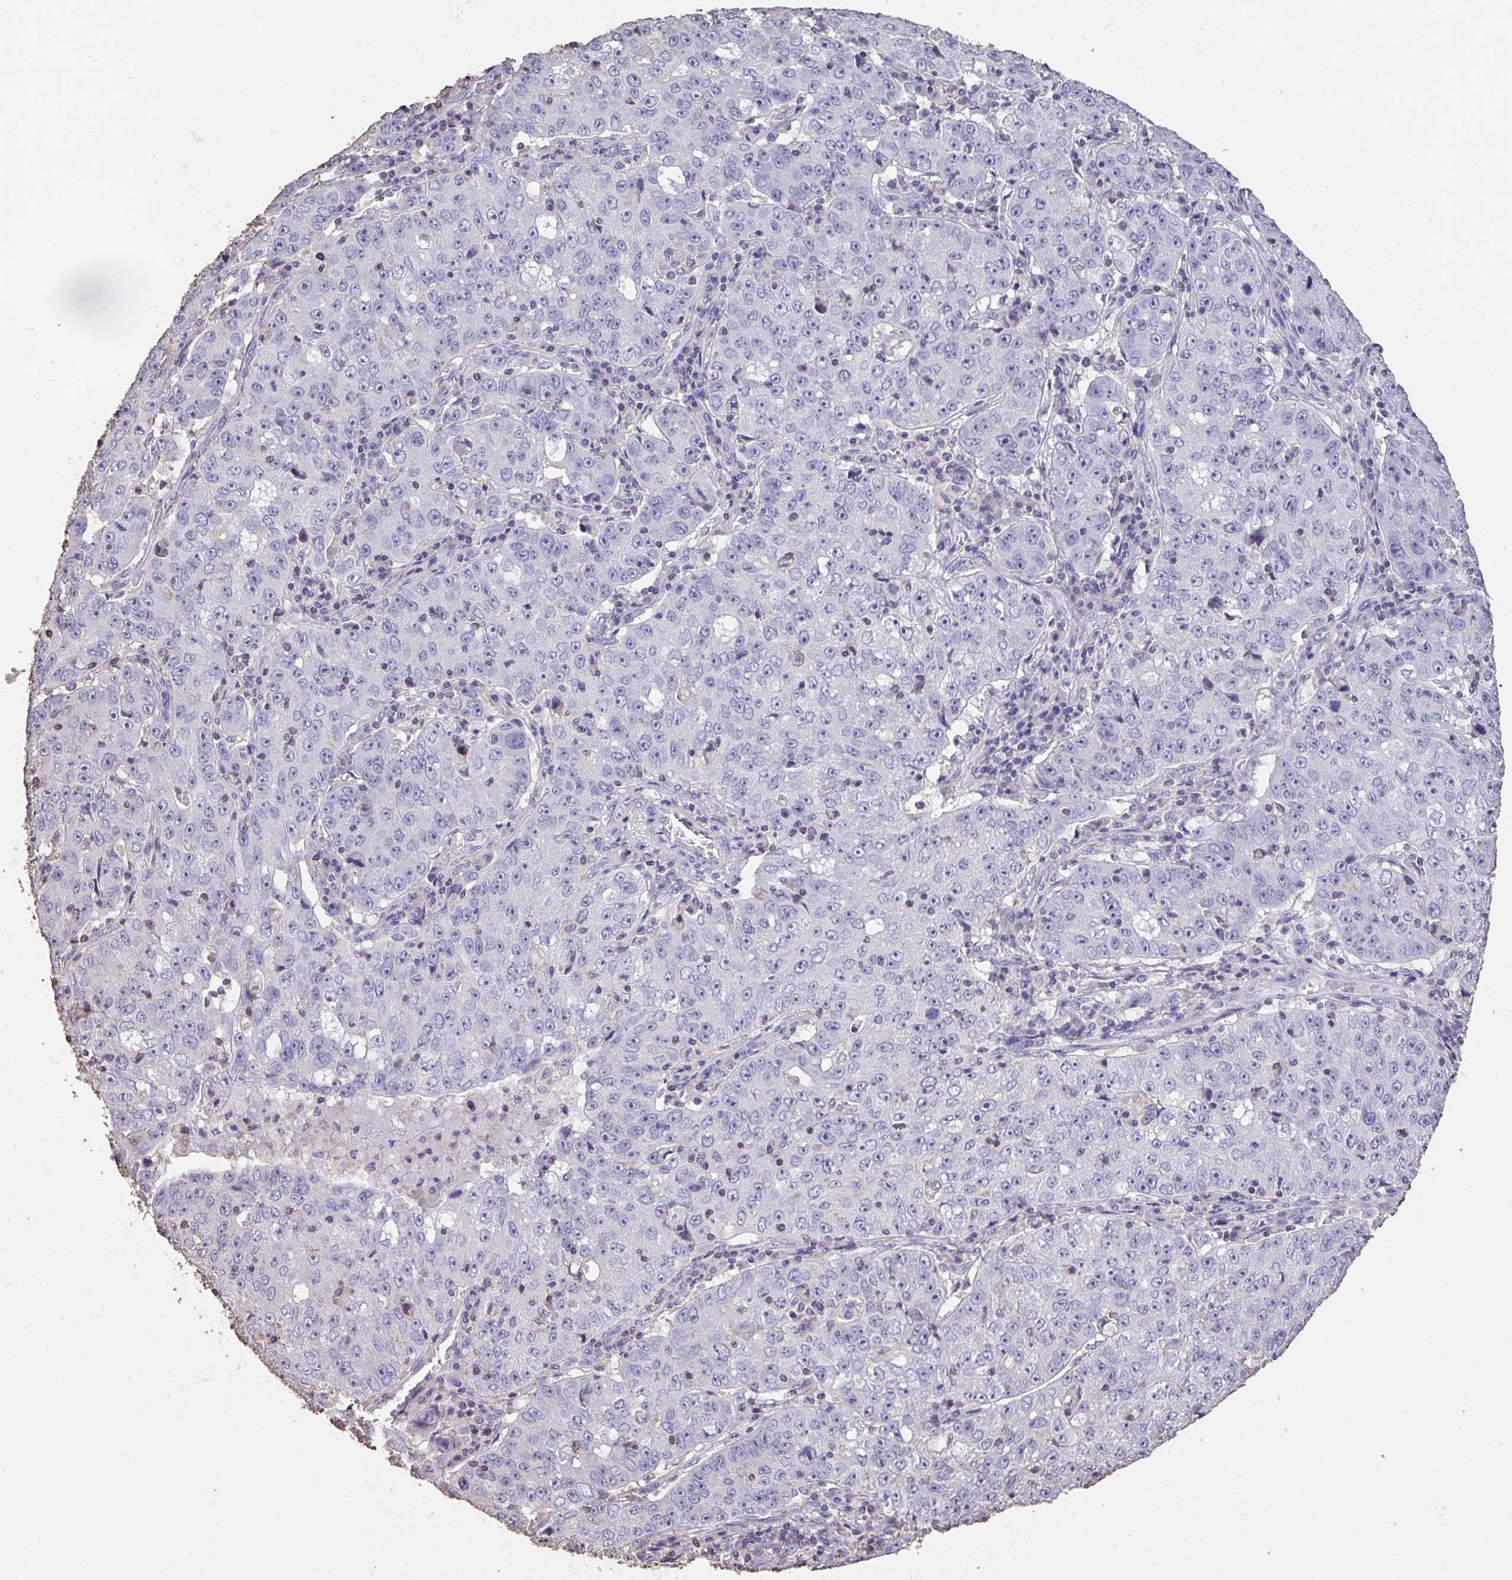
{"staining": {"intensity": "negative", "quantity": "none", "location": "none"}, "tissue": "lung cancer", "cell_type": "Tumor cells", "image_type": "cancer", "snomed": [{"axis": "morphology", "description": "Normal morphology"}, {"axis": "morphology", "description": "Adenocarcinoma, NOS"}, {"axis": "topography", "description": "Lymph node"}, {"axis": "topography", "description": "Lung"}], "caption": "Immunohistochemical staining of lung cancer (adenocarcinoma) reveals no significant positivity in tumor cells.", "gene": "IL23R", "patient": {"sex": "female", "age": 57}}